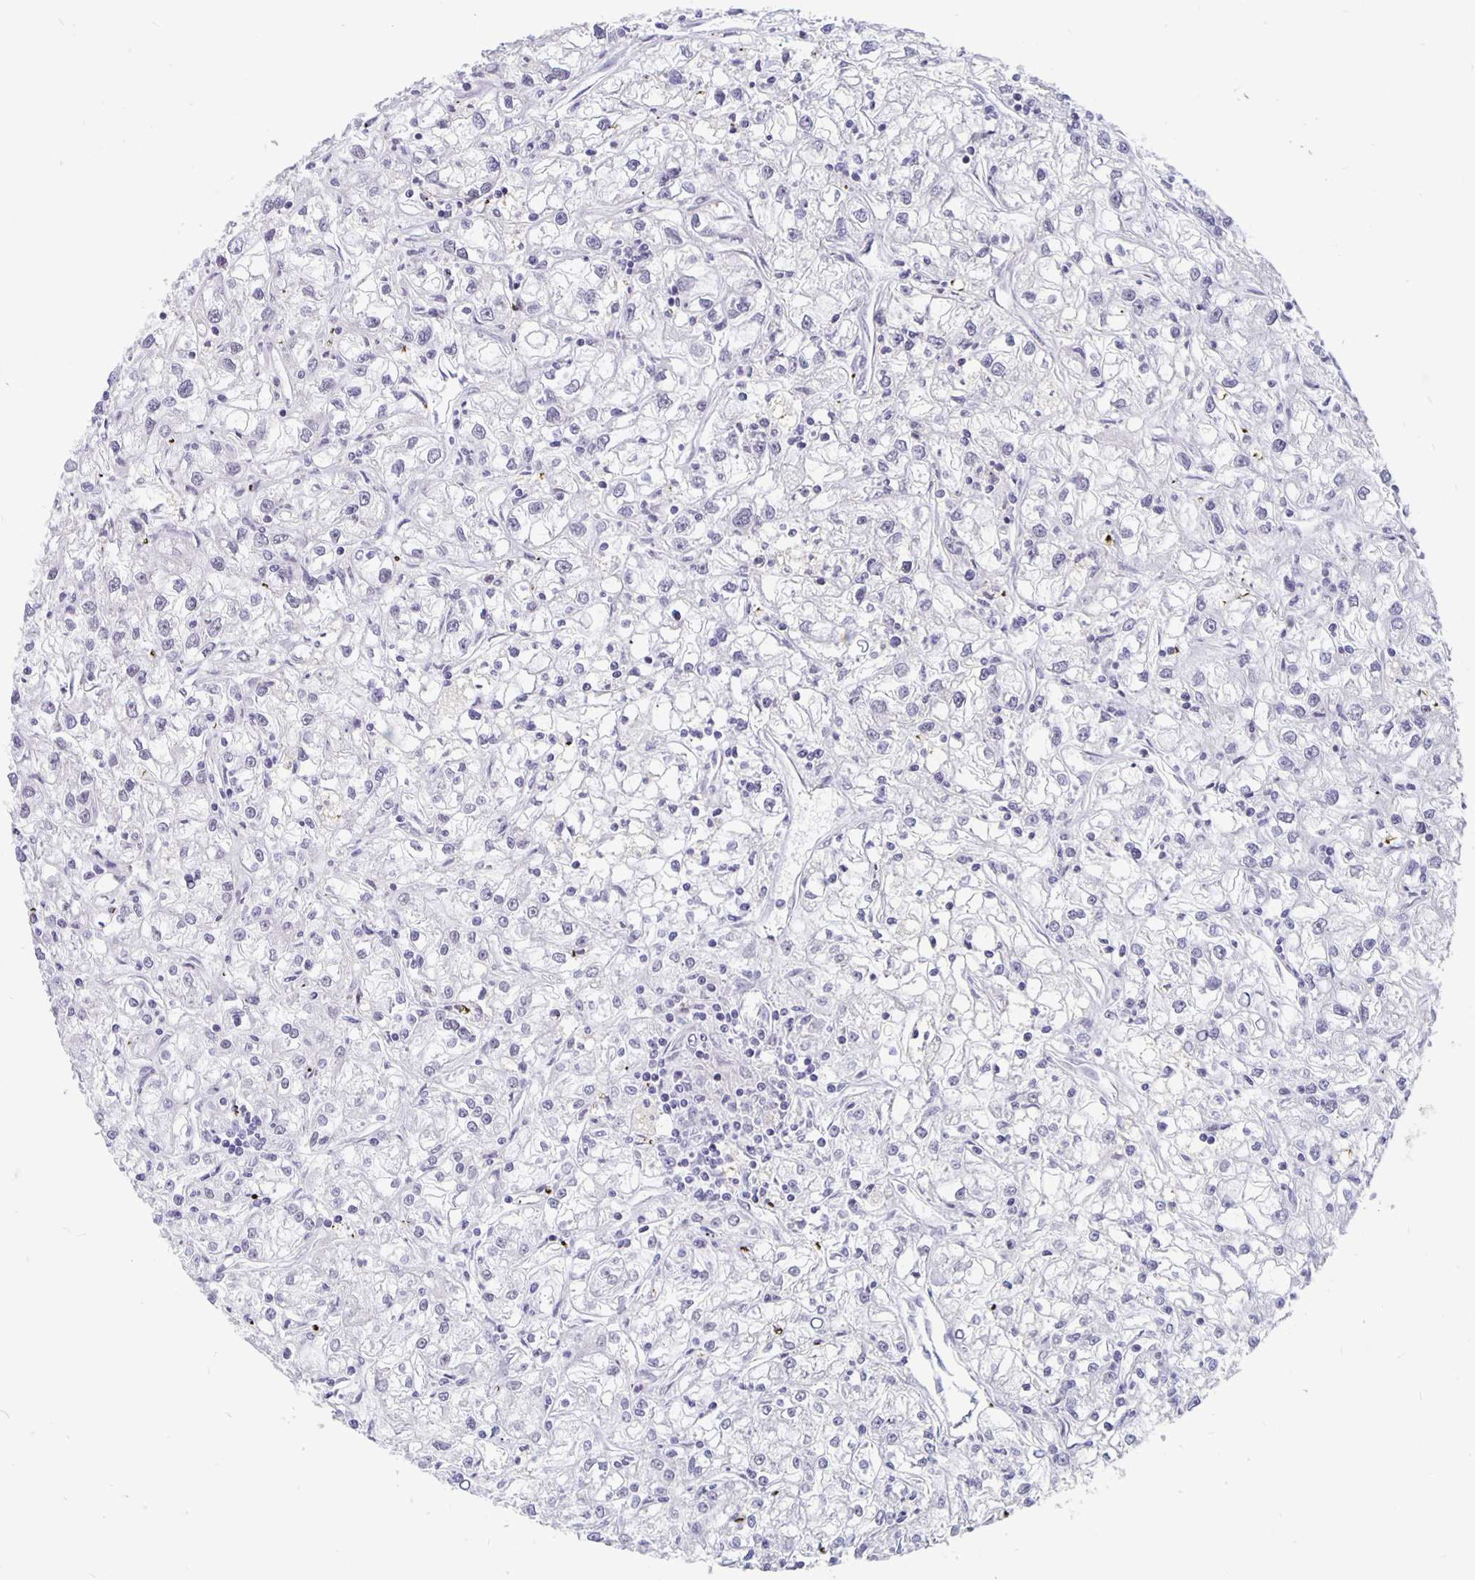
{"staining": {"intensity": "negative", "quantity": "none", "location": "none"}, "tissue": "renal cancer", "cell_type": "Tumor cells", "image_type": "cancer", "snomed": [{"axis": "morphology", "description": "Adenocarcinoma, NOS"}, {"axis": "topography", "description": "Kidney"}], "caption": "Immunohistochemistry photomicrograph of human renal adenocarcinoma stained for a protein (brown), which shows no positivity in tumor cells.", "gene": "ZNF691", "patient": {"sex": "female", "age": 59}}